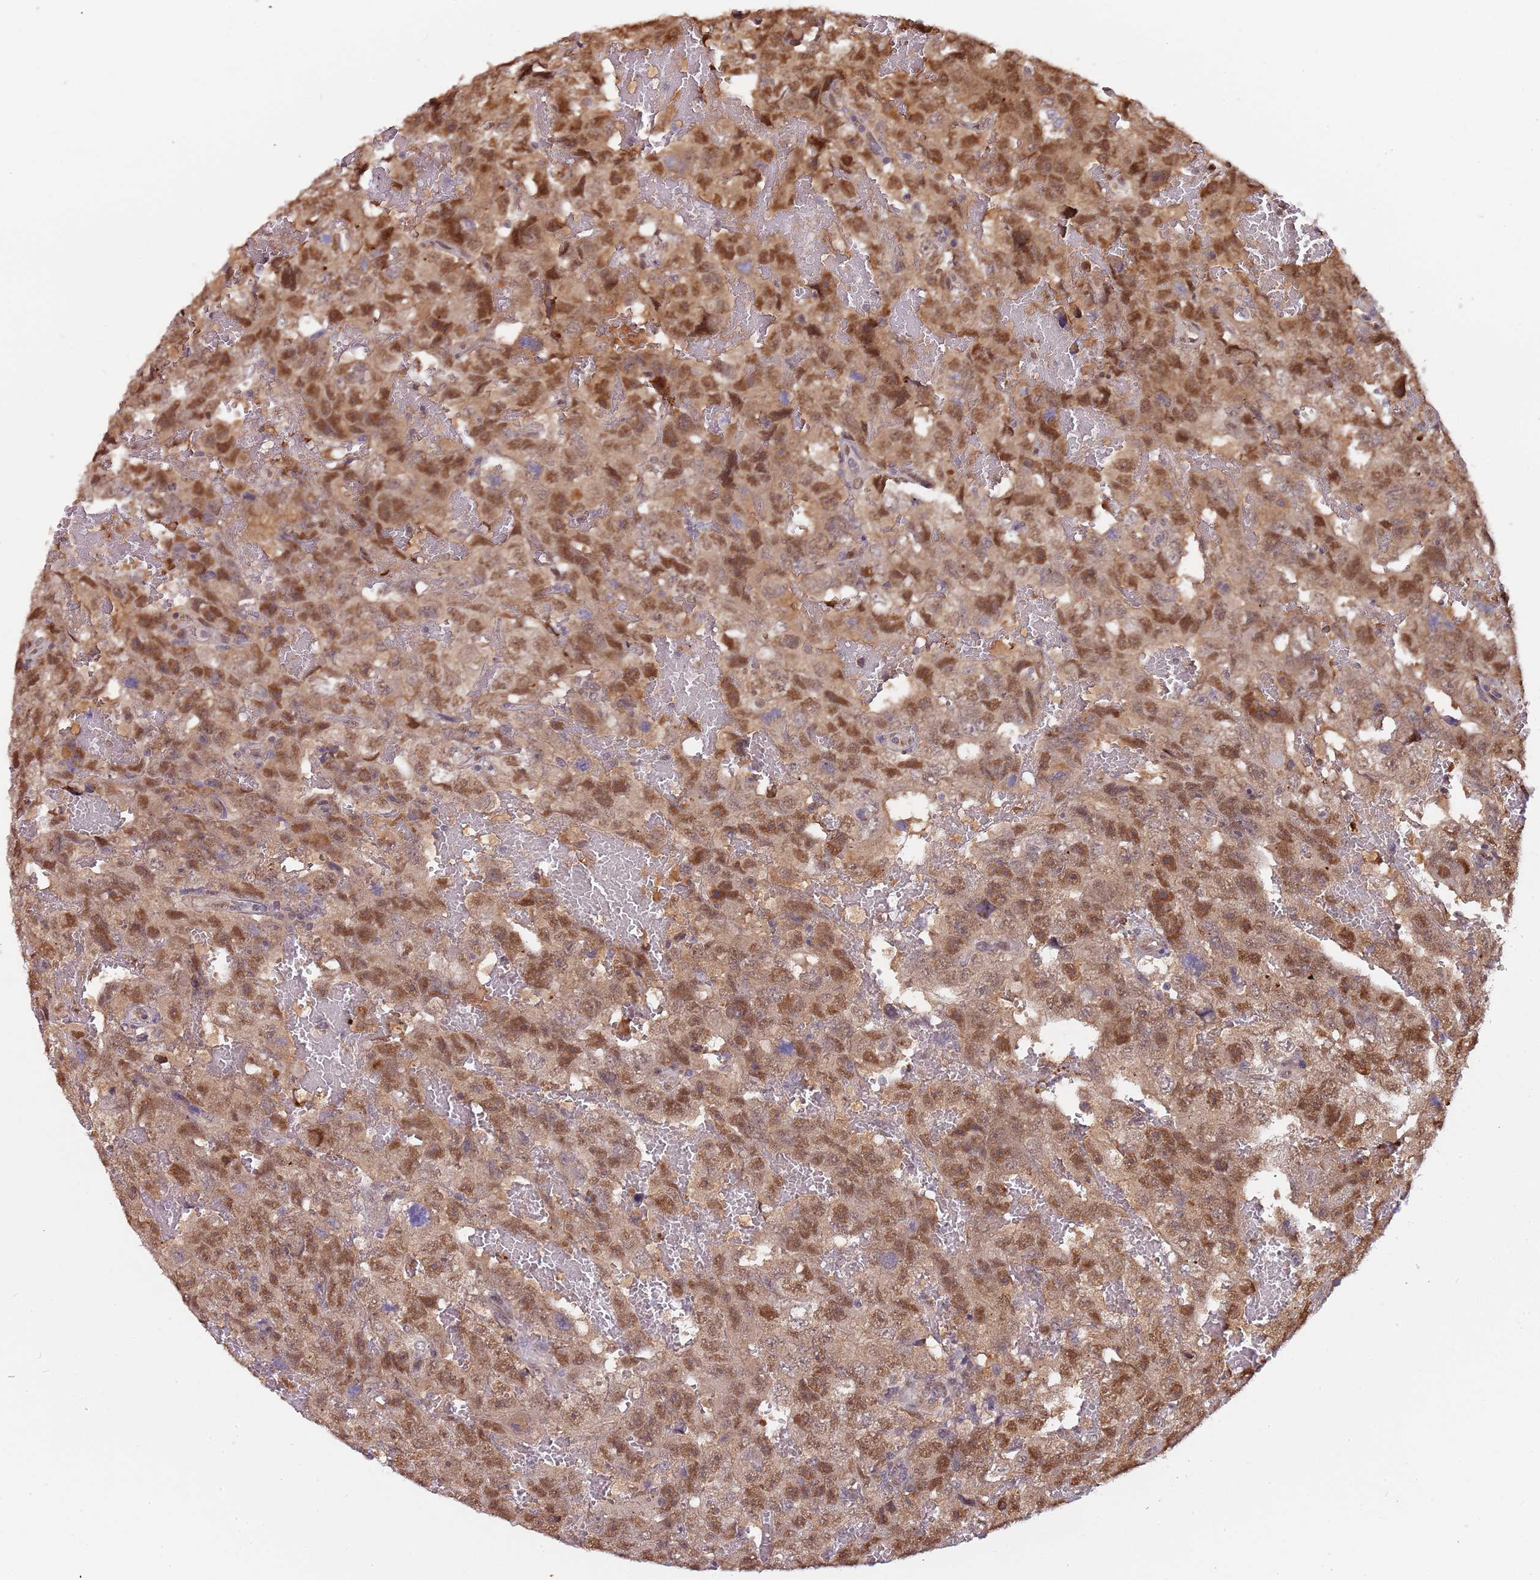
{"staining": {"intensity": "moderate", "quantity": ">75%", "location": "nuclear"}, "tissue": "testis cancer", "cell_type": "Tumor cells", "image_type": "cancer", "snomed": [{"axis": "morphology", "description": "Carcinoma, Embryonal, NOS"}, {"axis": "topography", "description": "Testis"}], "caption": "High-power microscopy captured an immunohistochemistry (IHC) photomicrograph of testis cancer (embryonal carcinoma), revealing moderate nuclear expression in about >75% of tumor cells. Immunohistochemistry stains the protein in brown and the nuclei are stained blue.", "gene": "PLSCR5", "patient": {"sex": "male", "age": 45}}